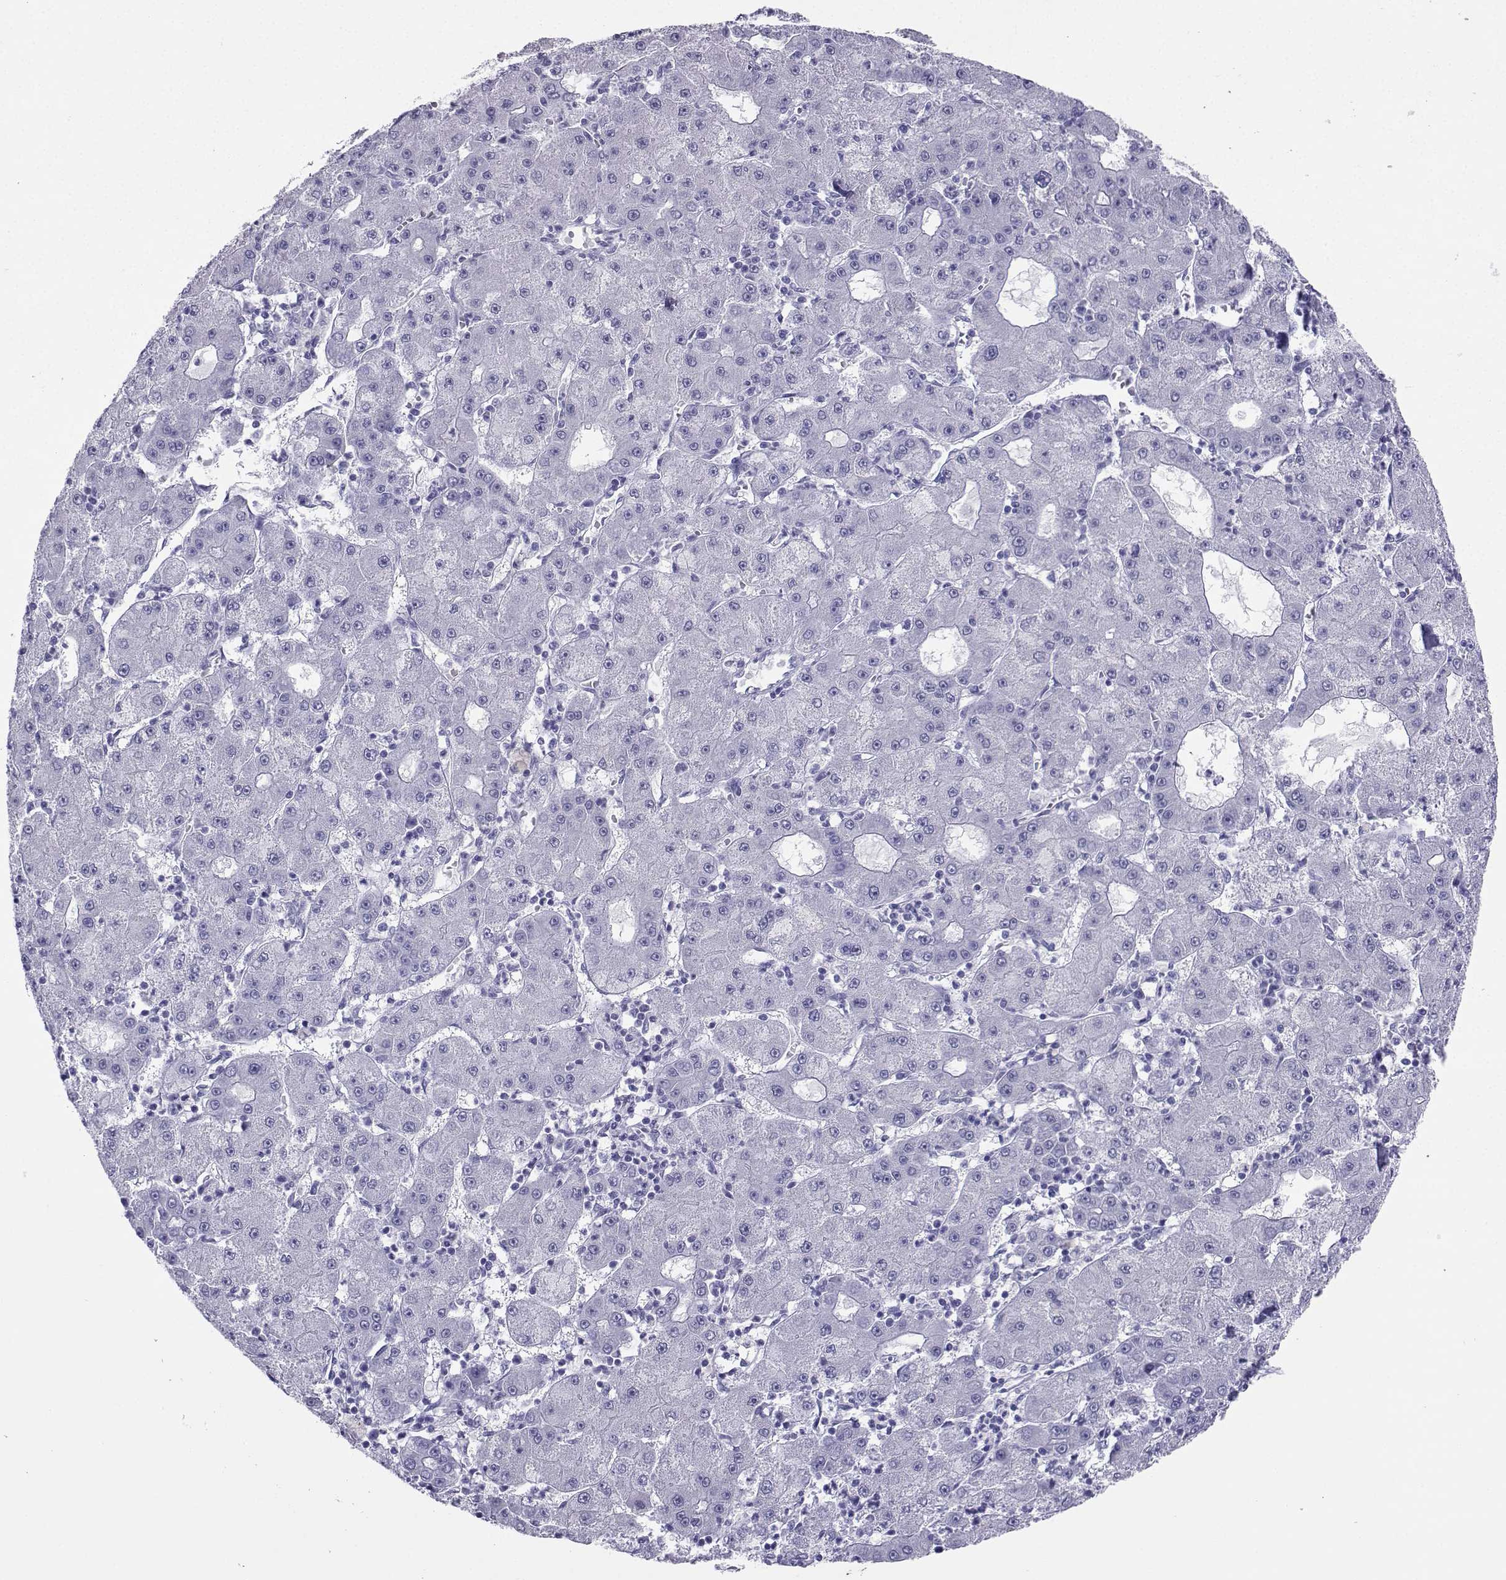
{"staining": {"intensity": "negative", "quantity": "none", "location": "none"}, "tissue": "liver cancer", "cell_type": "Tumor cells", "image_type": "cancer", "snomed": [{"axis": "morphology", "description": "Carcinoma, Hepatocellular, NOS"}, {"axis": "topography", "description": "Liver"}], "caption": "Histopathology image shows no significant protein staining in tumor cells of liver cancer.", "gene": "LORICRIN", "patient": {"sex": "male", "age": 73}}